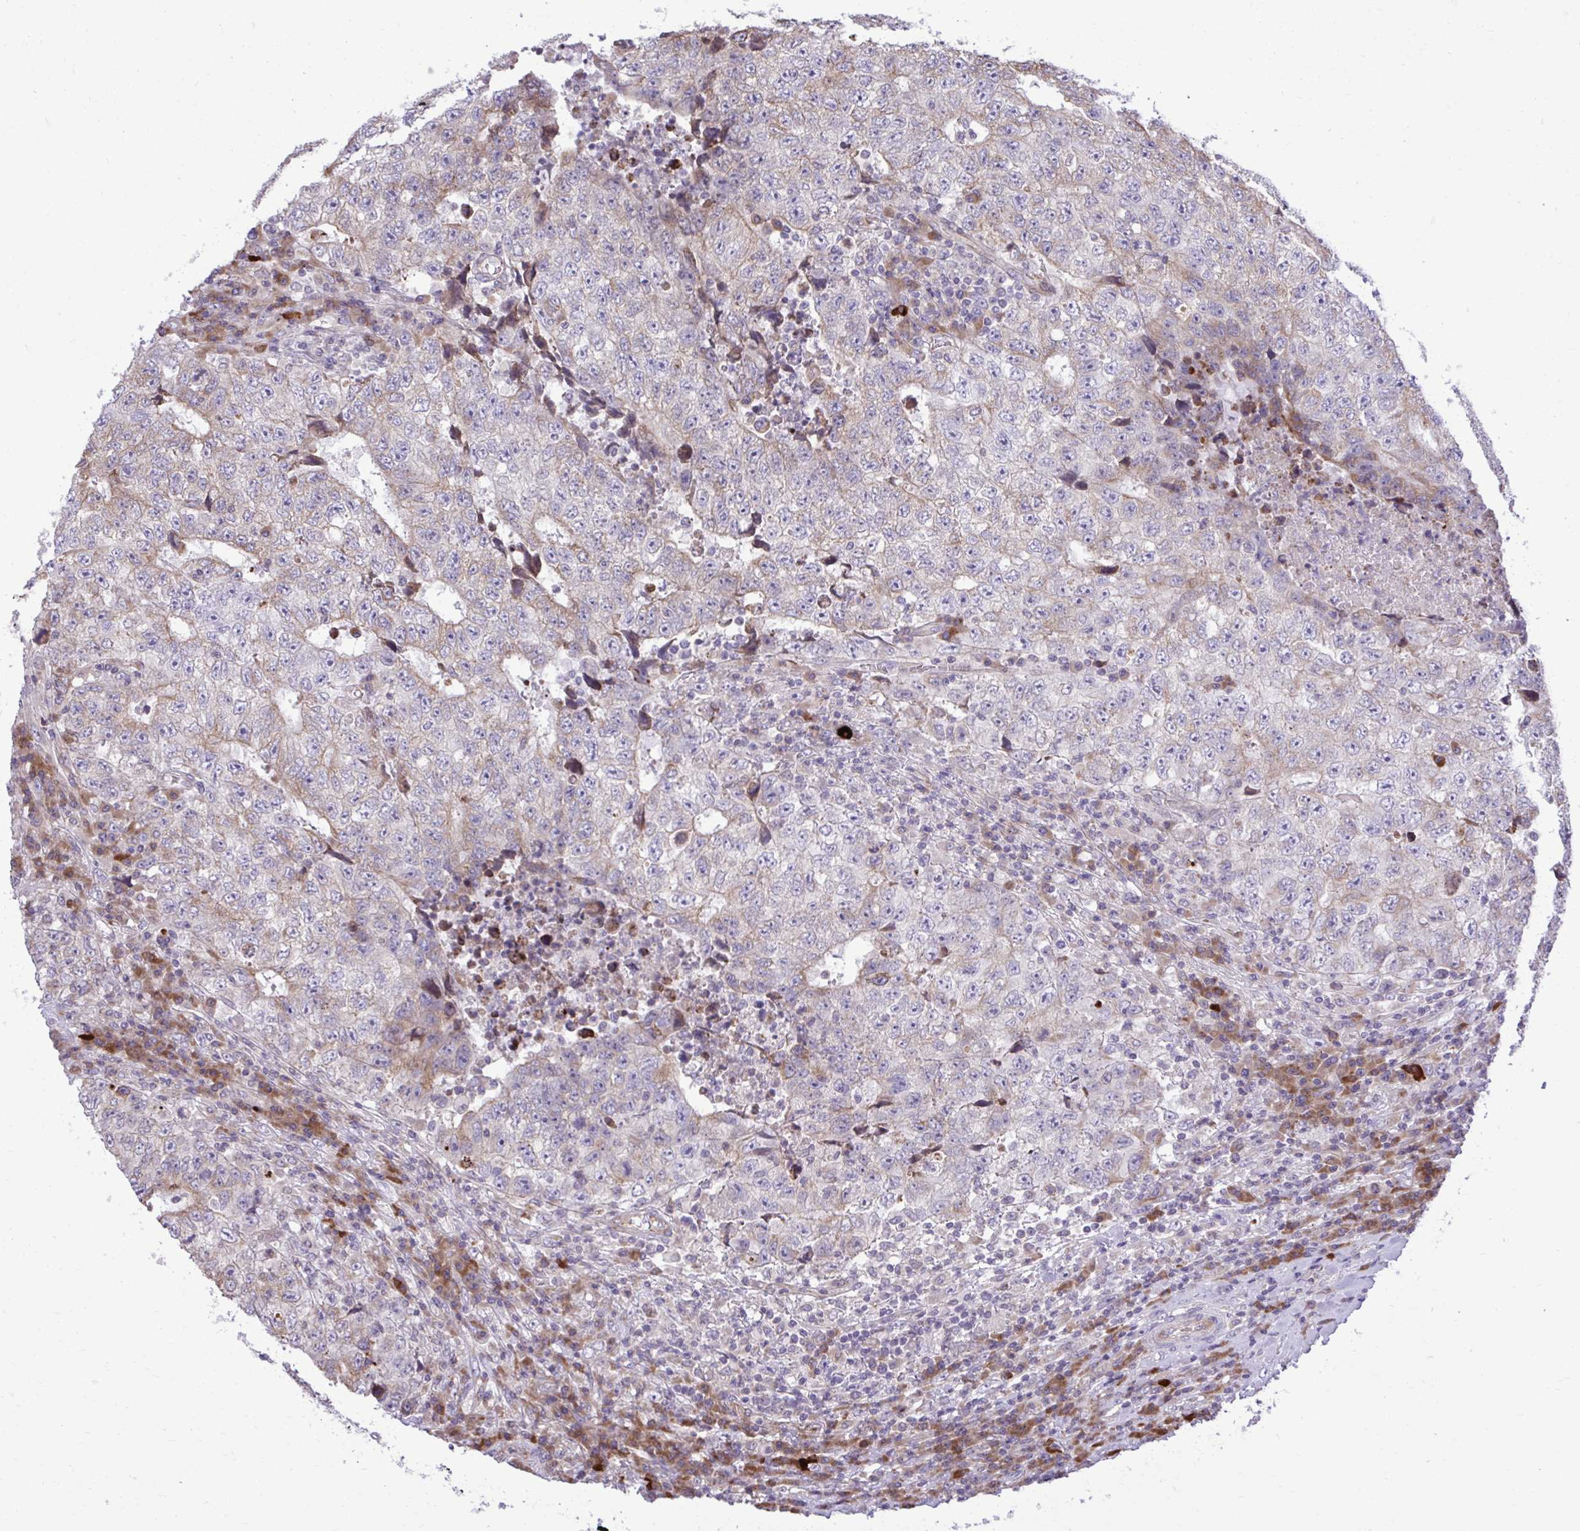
{"staining": {"intensity": "weak", "quantity": "<25%", "location": "cytoplasmic/membranous"}, "tissue": "testis cancer", "cell_type": "Tumor cells", "image_type": "cancer", "snomed": [{"axis": "morphology", "description": "Necrosis, NOS"}, {"axis": "morphology", "description": "Carcinoma, Embryonal, NOS"}, {"axis": "topography", "description": "Testis"}], "caption": "Embryonal carcinoma (testis) stained for a protein using immunohistochemistry (IHC) shows no expression tumor cells.", "gene": "METTL9", "patient": {"sex": "male", "age": 19}}